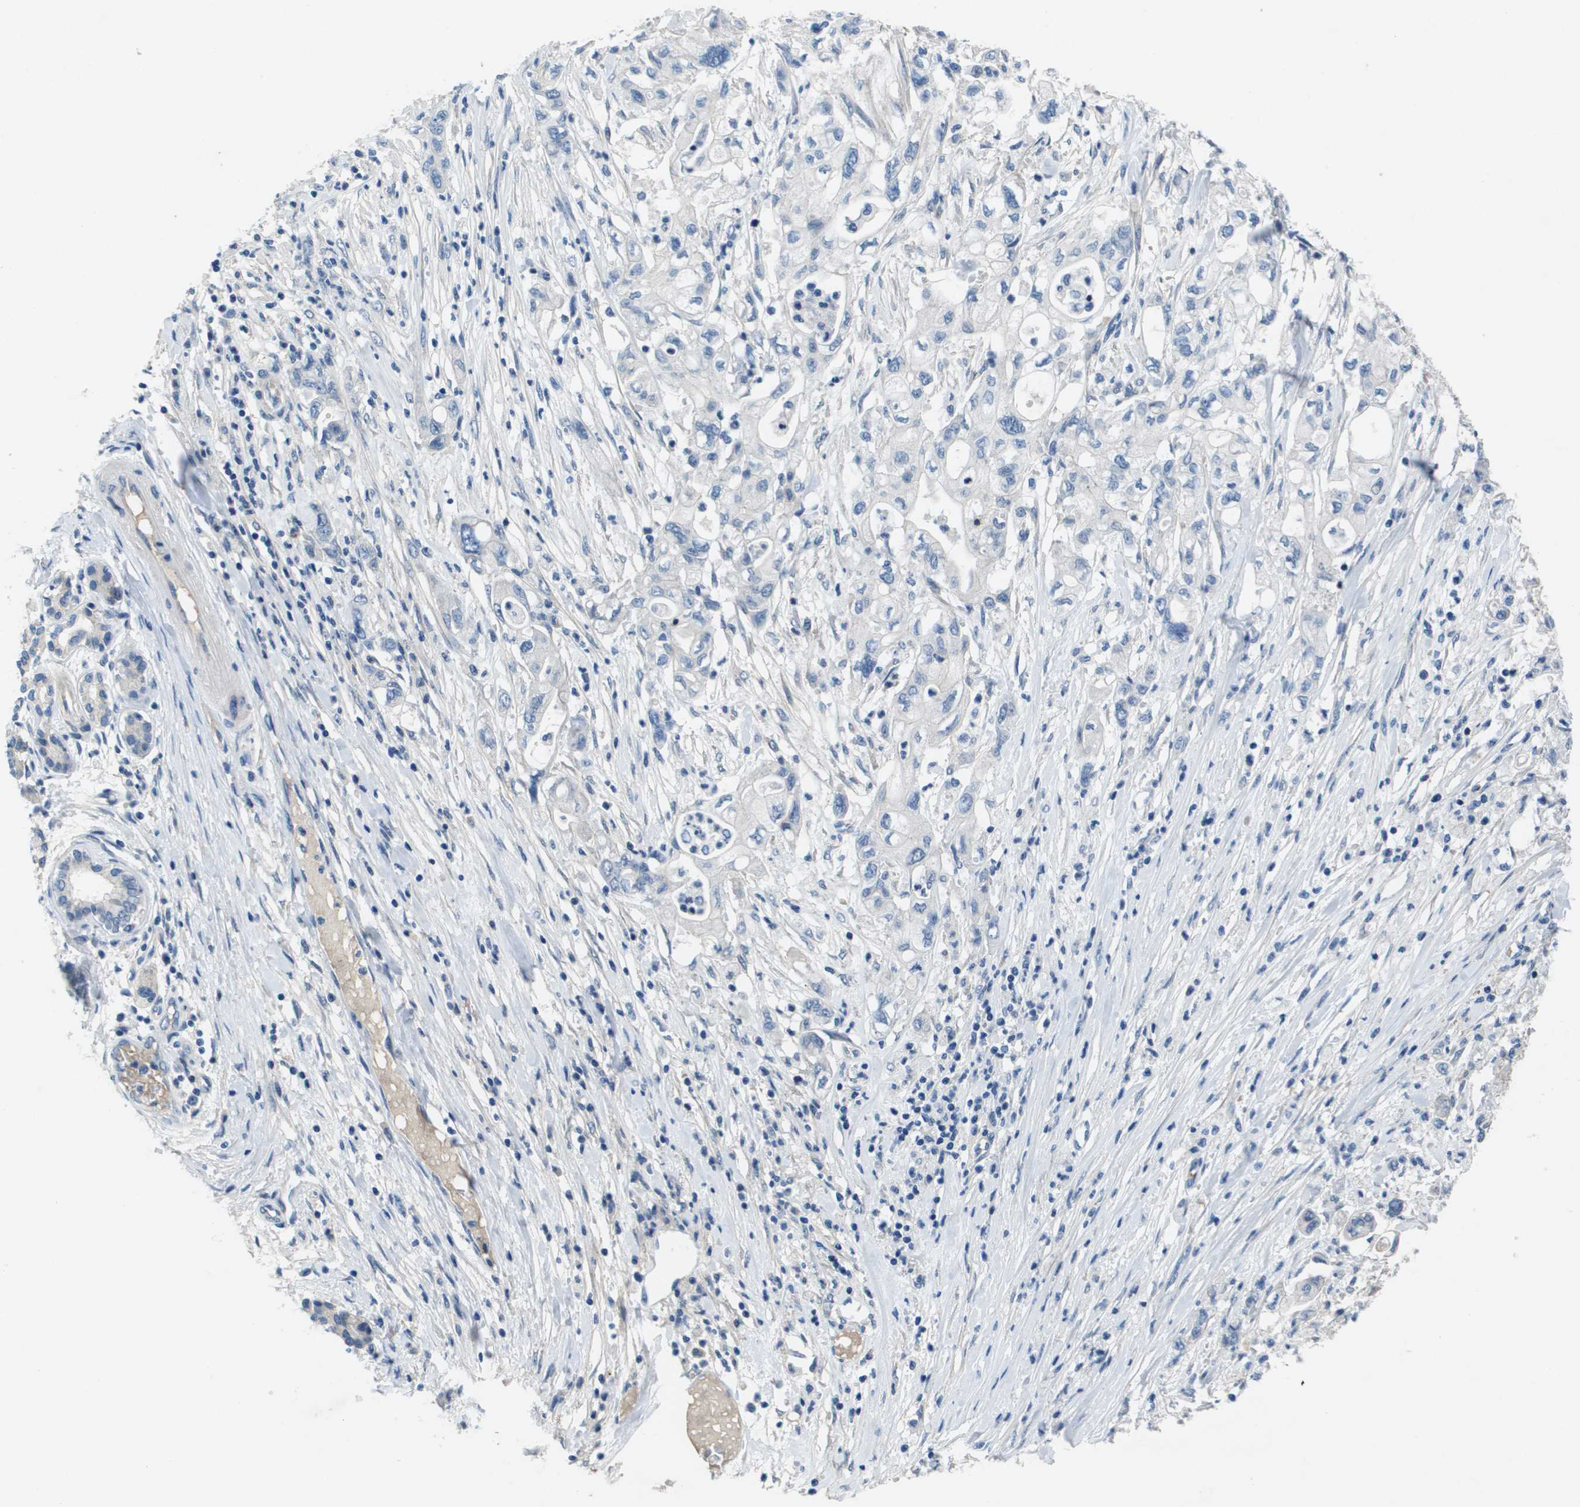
{"staining": {"intensity": "negative", "quantity": "none", "location": "none"}, "tissue": "pancreatic cancer", "cell_type": "Tumor cells", "image_type": "cancer", "snomed": [{"axis": "morphology", "description": "Adenocarcinoma, NOS"}, {"axis": "topography", "description": "Pancreas"}], "caption": "Immunohistochemistry (IHC) micrograph of pancreatic cancer stained for a protein (brown), which reveals no positivity in tumor cells.", "gene": "NCS1", "patient": {"sex": "male", "age": 79}}